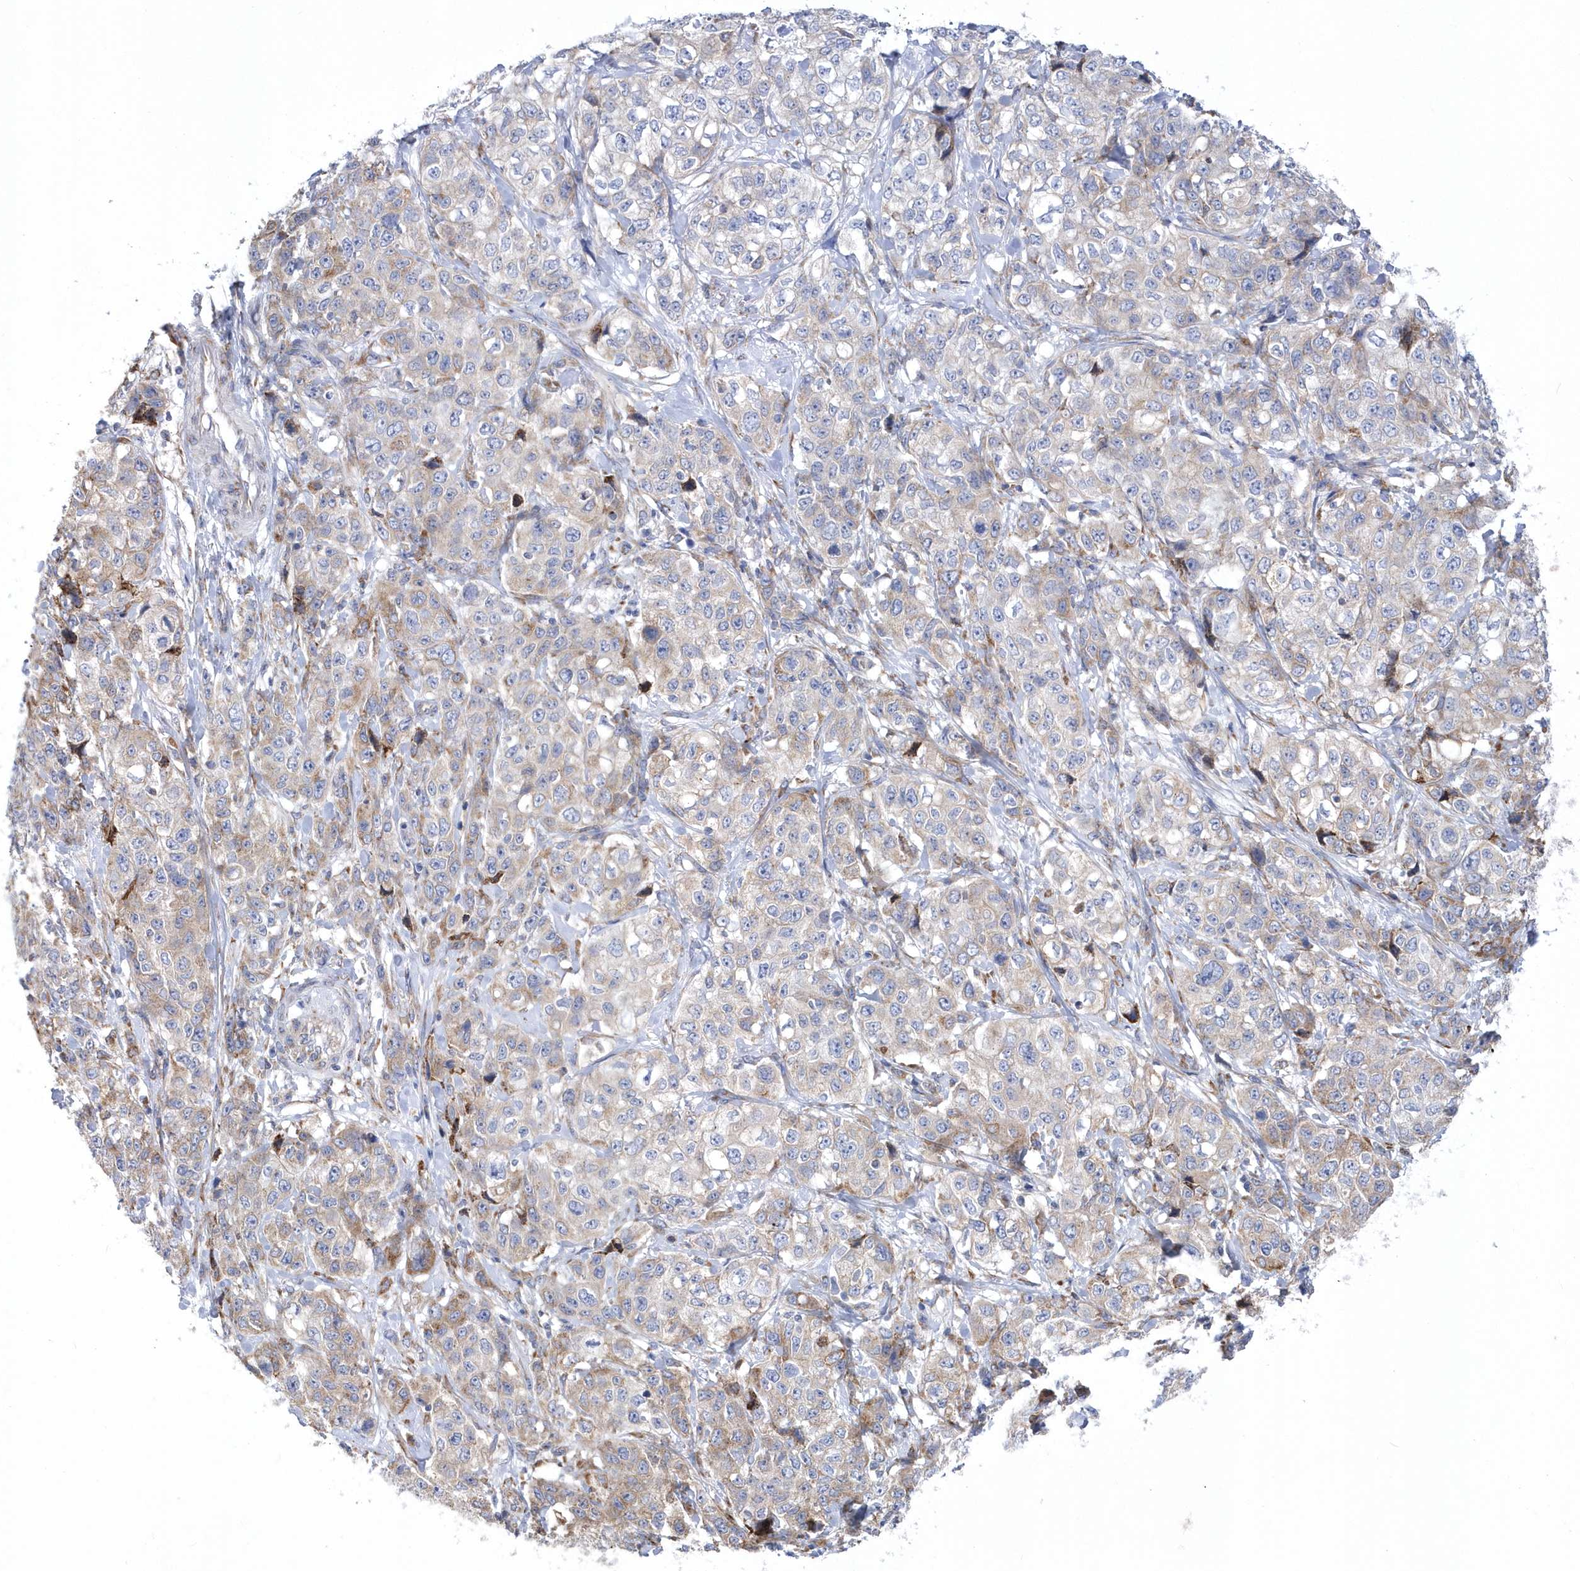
{"staining": {"intensity": "weak", "quantity": "<25%", "location": "cytoplasmic/membranous"}, "tissue": "stomach cancer", "cell_type": "Tumor cells", "image_type": "cancer", "snomed": [{"axis": "morphology", "description": "Adenocarcinoma, NOS"}, {"axis": "topography", "description": "Stomach"}], "caption": "Tumor cells are negative for brown protein staining in stomach adenocarcinoma.", "gene": "MED31", "patient": {"sex": "male", "age": 48}}